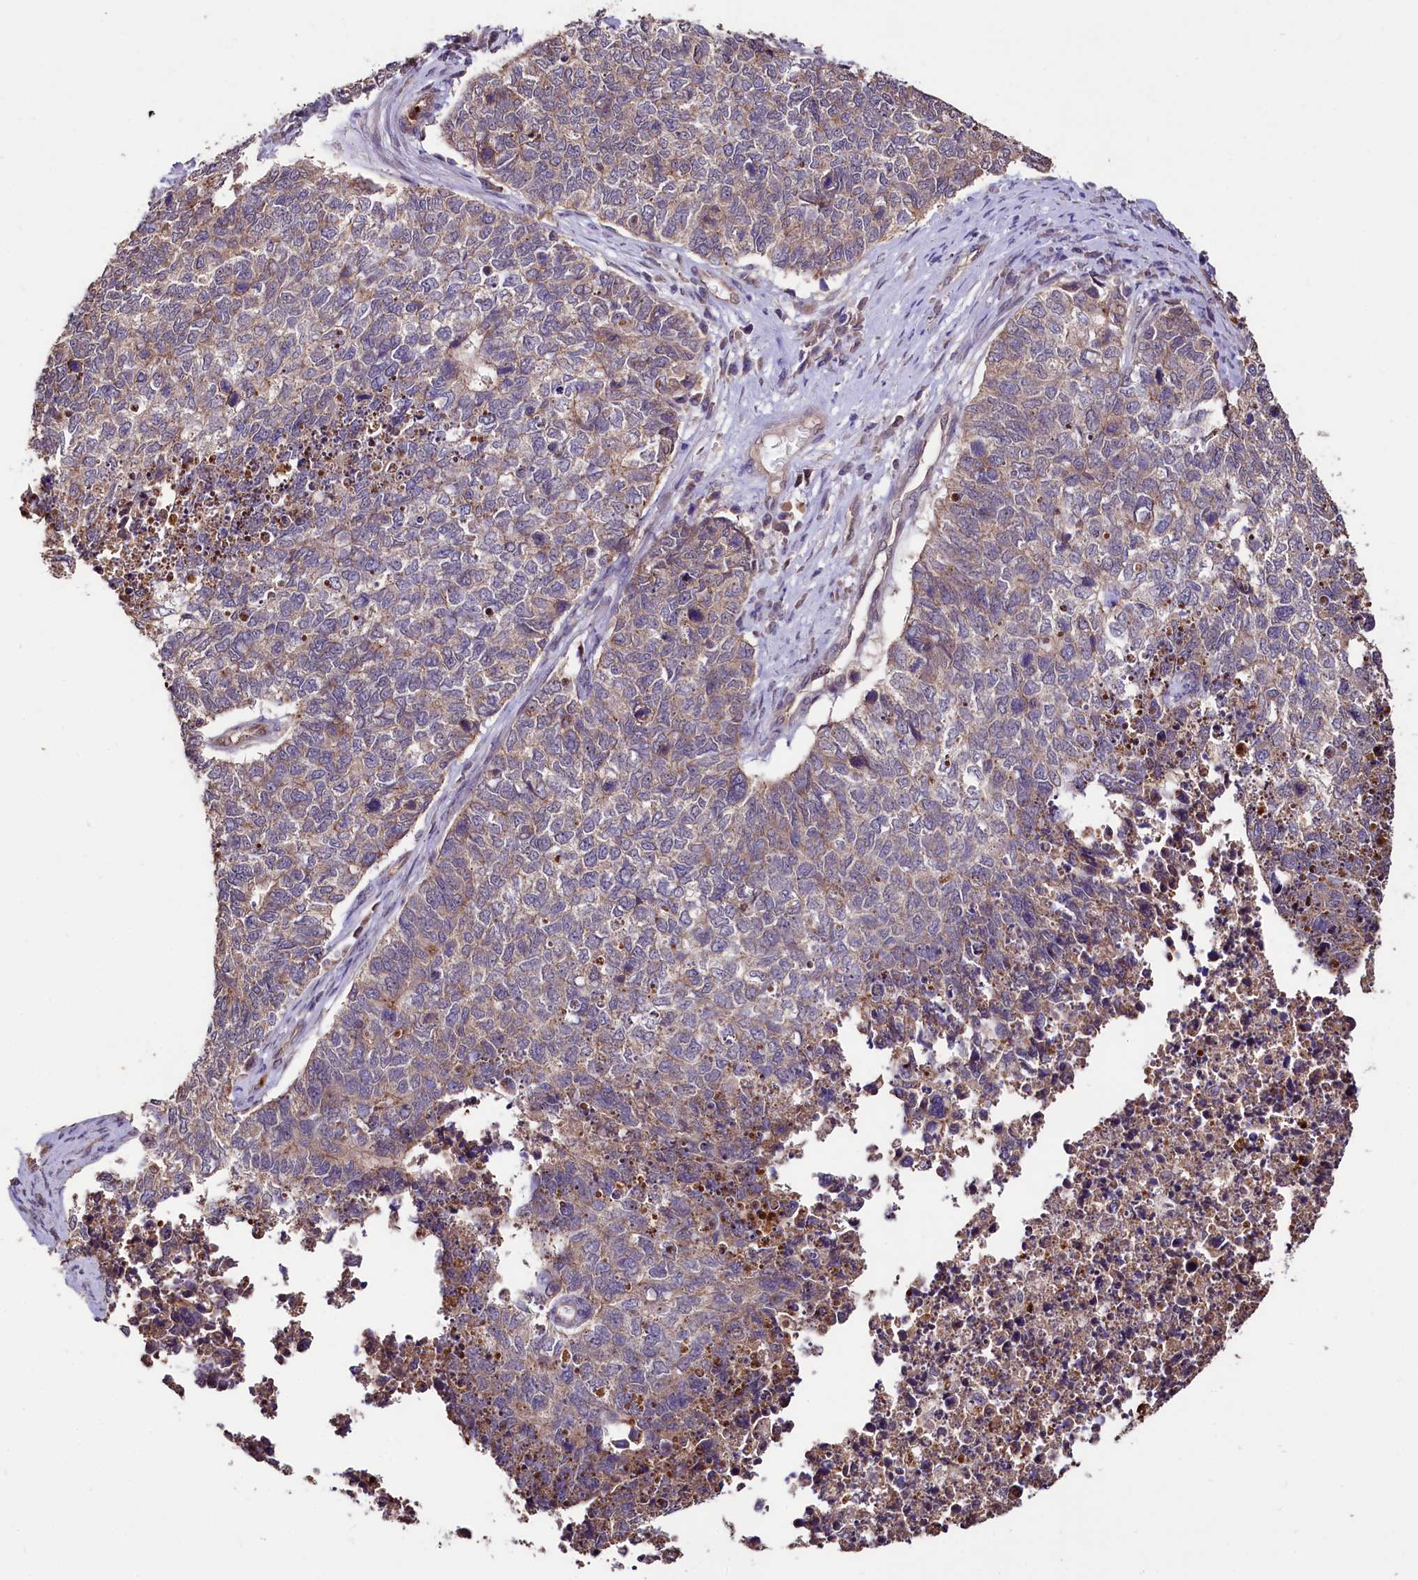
{"staining": {"intensity": "weak", "quantity": "25%-75%", "location": "cytoplasmic/membranous"}, "tissue": "cervical cancer", "cell_type": "Tumor cells", "image_type": "cancer", "snomed": [{"axis": "morphology", "description": "Squamous cell carcinoma, NOS"}, {"axis": "topography", "description": "Cervix"}], "caption": "A low amount of weak cytoplasmic/membranous expression is identified in approximately 25%-75% of tumor cells in cervical cancer (squamous cell carcinoma) tissue.", "gene": "KLRB1", "patient": {"sex": "female", "age": 63}}